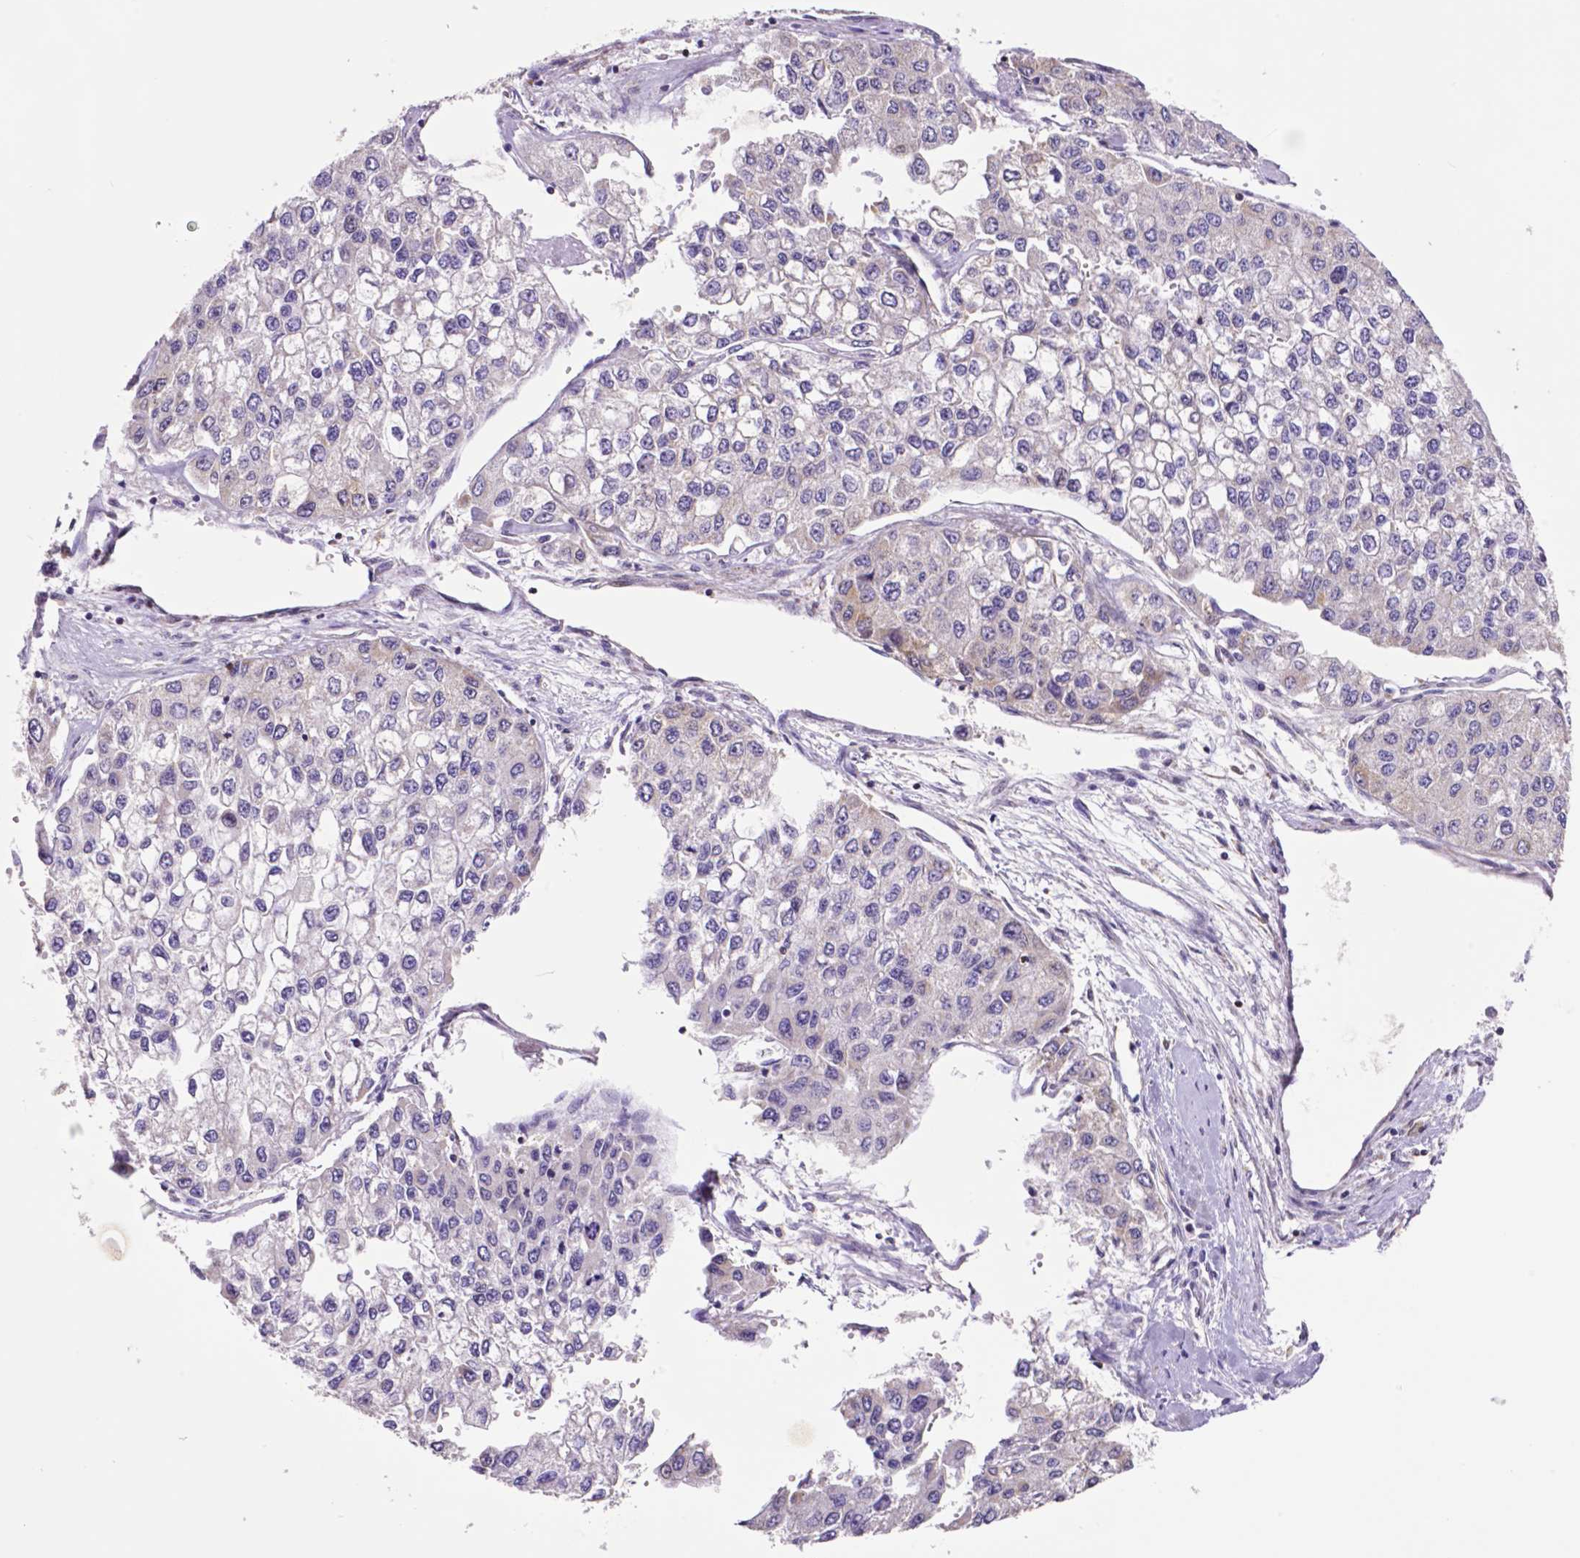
{"staining": {"intensity": "negative", "quantity": "none", "location": "none"}, "tissue": "liver cancer", "cell_type": "Tumor cells", "image_type": "cancer", "snomed": [{"axis": "morphology", "description": "Carcinoma, Hepatocellular, NOS"}, {"axis": "topography", "description": "Liver"}], "caption": "Liver hepatocellular carcinoma was stained to show a protein in brown. There is no significant positivity in tumor cells.", "gene": "MCL1", "patient": {"sex": "female", "age": 66}}